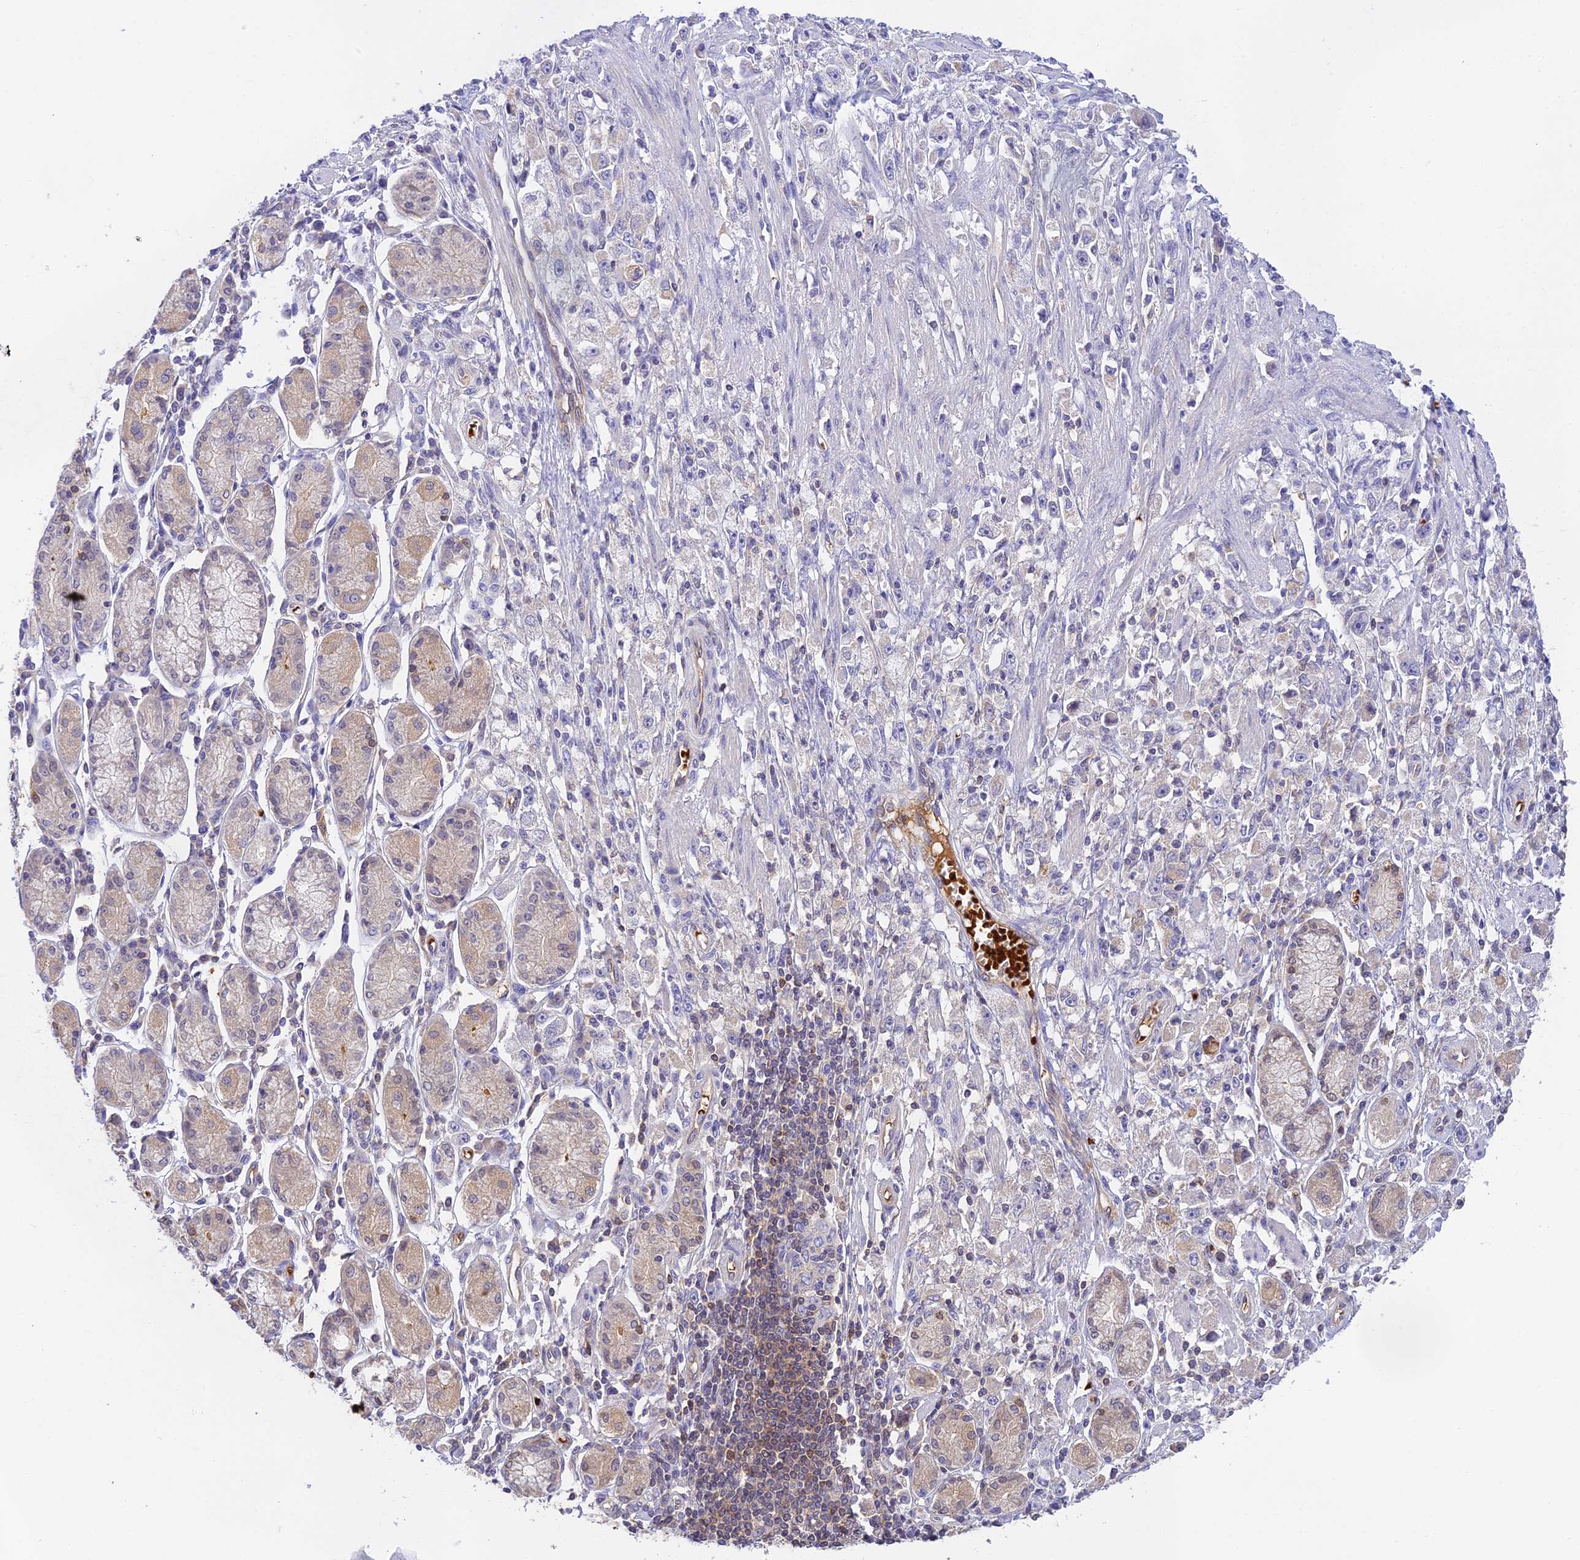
{"staining": {"intensity": "negative", "quantity": "none", "location": "none"}, "tissue": "stomach cancer", "cell_type": "Tumor cells", "image_type": "cancer", "snomed": [{"axis": "morphology", "description": "Adenocarcinoma, NOS"}, {"axis": "topography", "description": "Stomach"}], "caption": "Tumor cells are negative for protein expression in human stomach cancer (adenocarcinoma).", "gene": "HDHD2", "patient": {"sex": "female", "age": 59}}